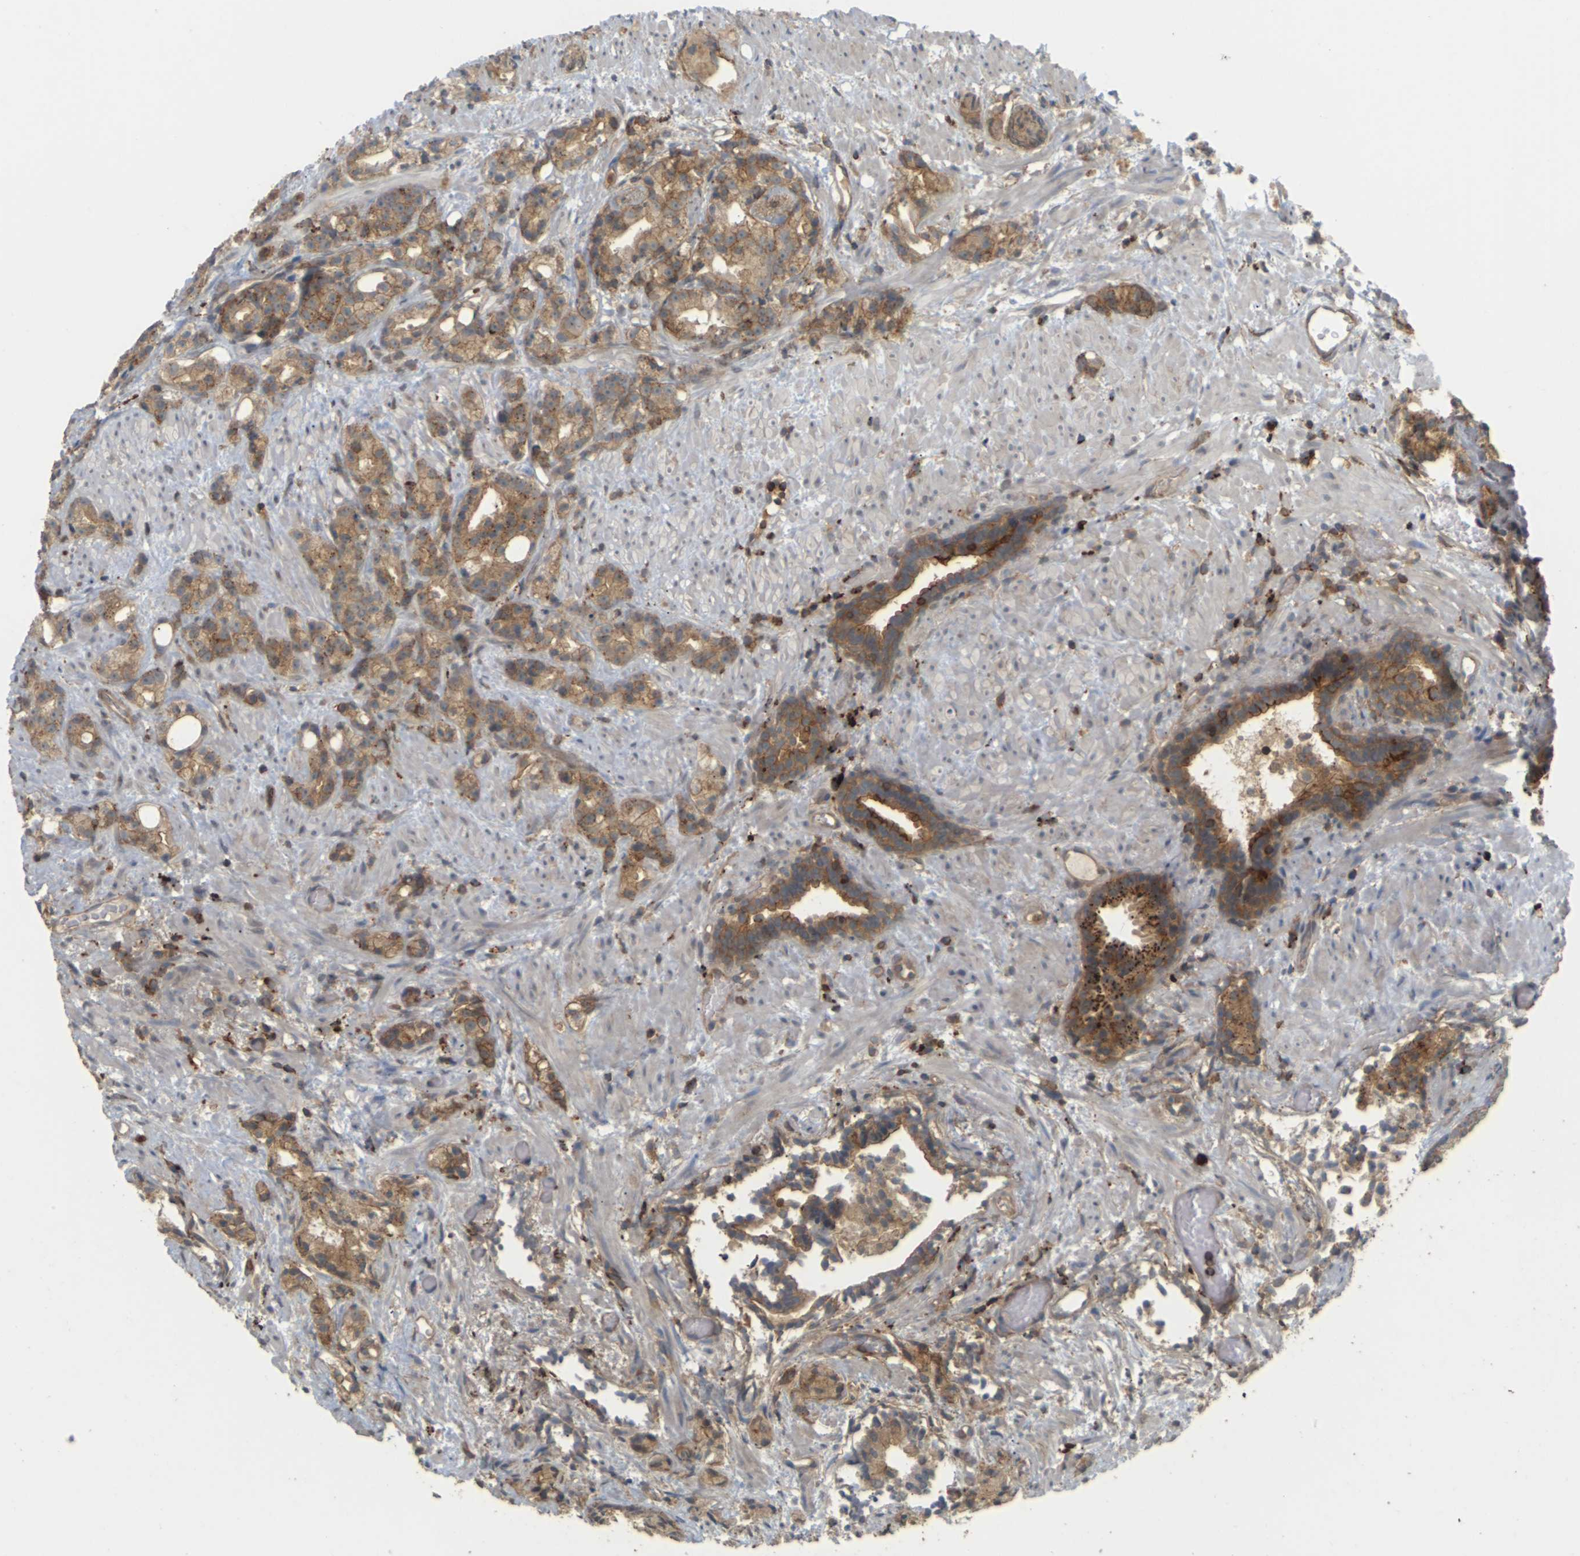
{"staining": {"intensity": "moderate", "quantity": ">75%", "location": "cytoplasmic/membranous"}, "tissue": "prostate cancer", "cell_type": "Tumor cells", "image_type": "cancer", "snomed": [{"axis": "morphology", "description": "Adenocarcinoma, Low grade"}, {"axis": "topography", "description": "Prostate"}], "caption": "This histopathology image demonstrates low-grade adenocarcinoma (prostate) stained with IHC to label a protein in brown. The cytoplasmic/membranous of tumor cells show moderate positivity for the protein. Nuclei are counter-stained blue.", "gene": "KSR1", "patient": {"sex": "male", "age": 89}}